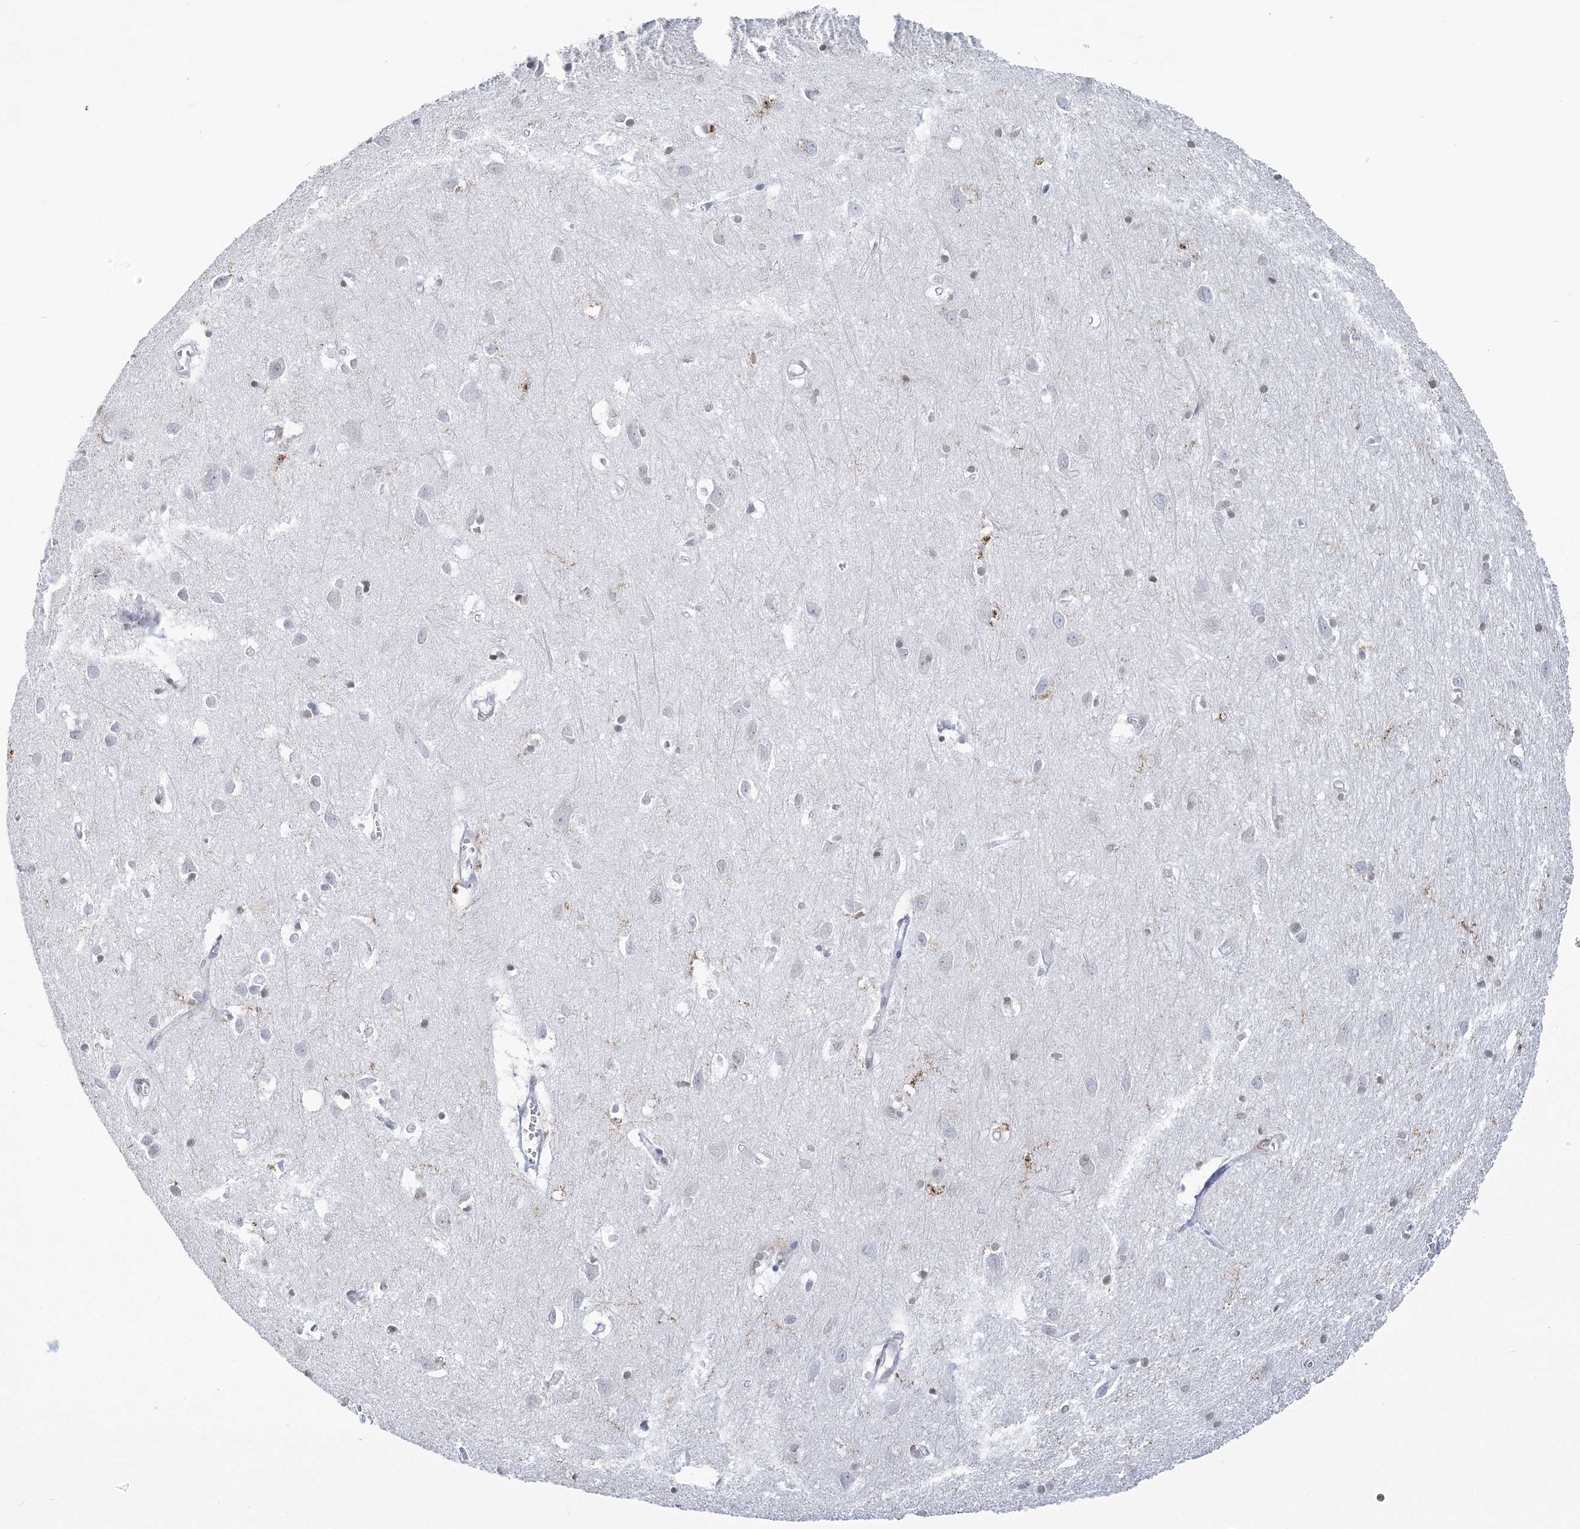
{"staining": {"intensity": "negative", "quantity": "none", "location": "none"}, "tissue": "cerebral cortex", "cell_type": "Endothelial cells", "image_type": "normal", "snomed": [{"axis": "morphology", "description": "Normal tissue, NOS"}, {"axis": "topography", "description": "Cerebral cortex"}], "caption": "Immunohistochemistry image of unremarkable human cerebral cortex stained for a protein (brown), which shows no expression in endothelial cells.", "gene": "C11orf1", "patient": {"sex": "female", "age": 64}}